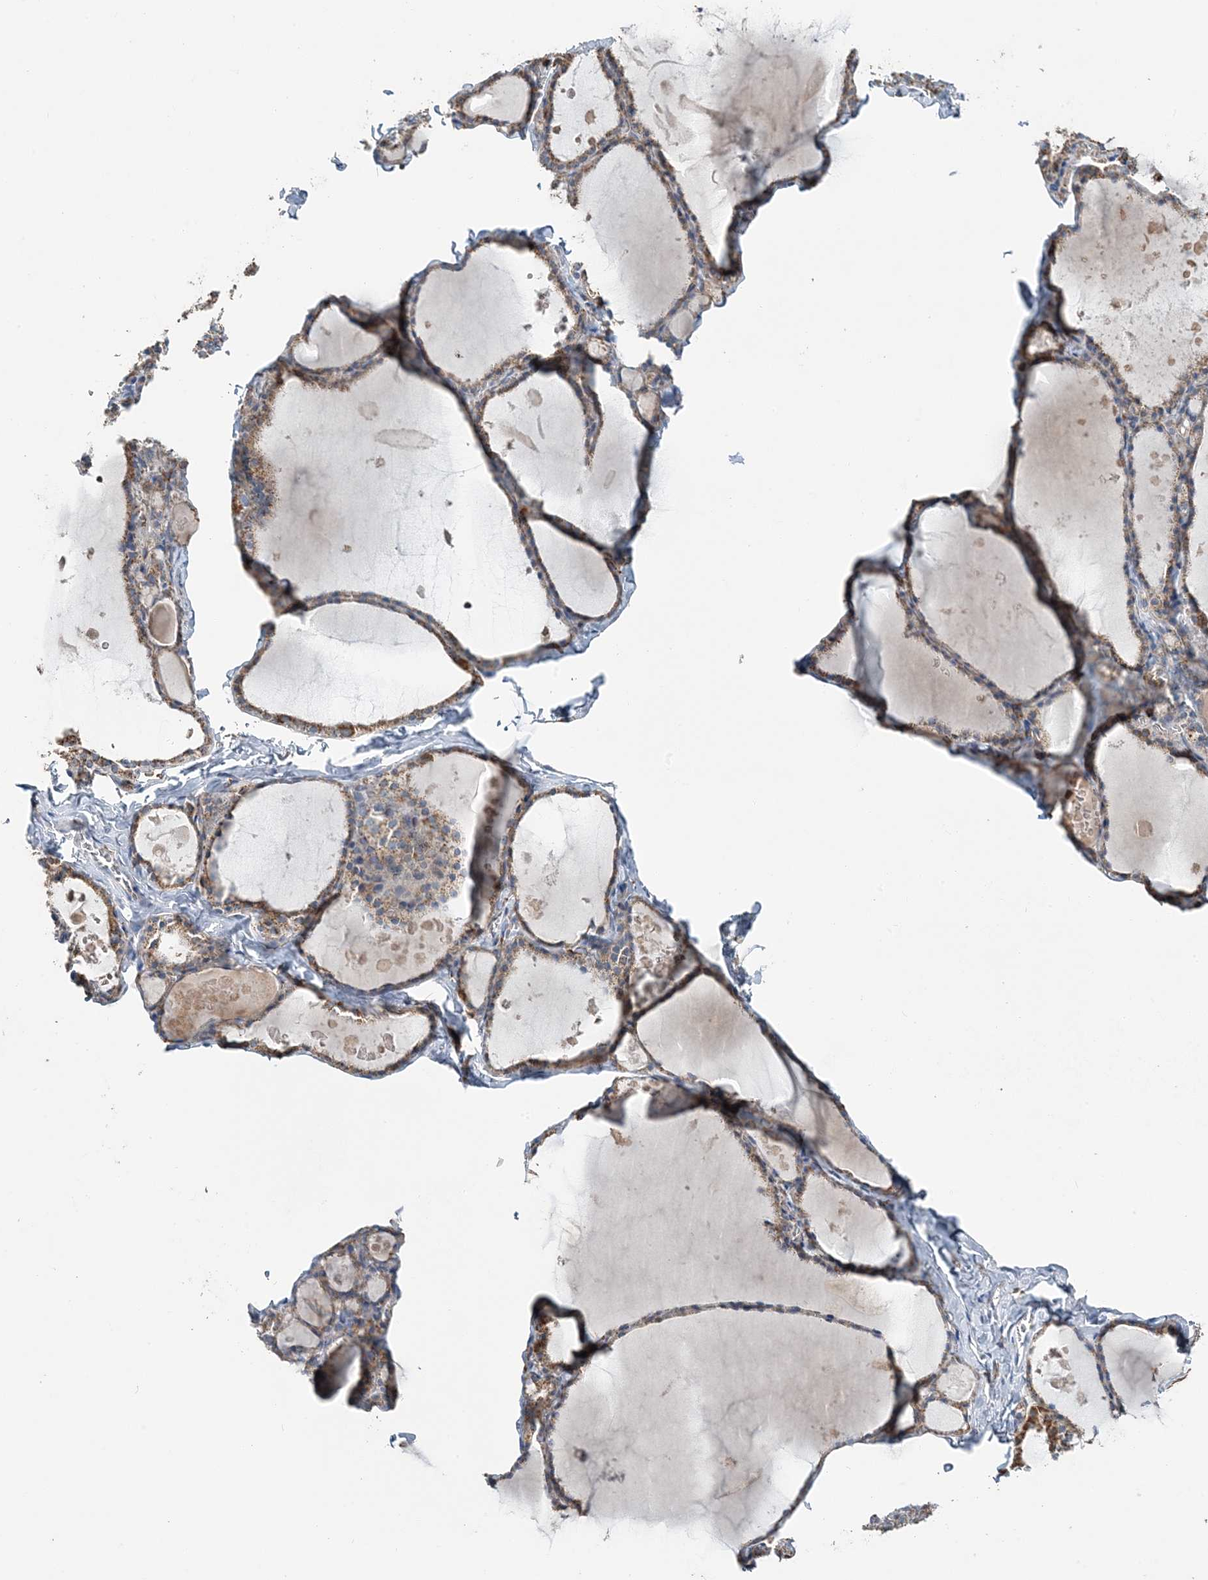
{"staining": {"intensity": "moderate", "quantity": ">75%", "location": "cytoplasmic/membranous"}, "tissue": "thyroid gland", "cell_type": "Glandular cells", "image_type": "normal", "snomed": [{"axis": "morphology", "description": "Normal tissue, NOS"}, {"axis": "topography", "description": "Thyroid gland"}], "caption": "The photomicrograph demonstrates staining of unremarkable thyroid gland, revealing moderate cytoplasmic/membranous protein positivity (brown color) within glandular cells.", "gene": "TMLHE", "patient": {"sex": "male", "age": 56}}